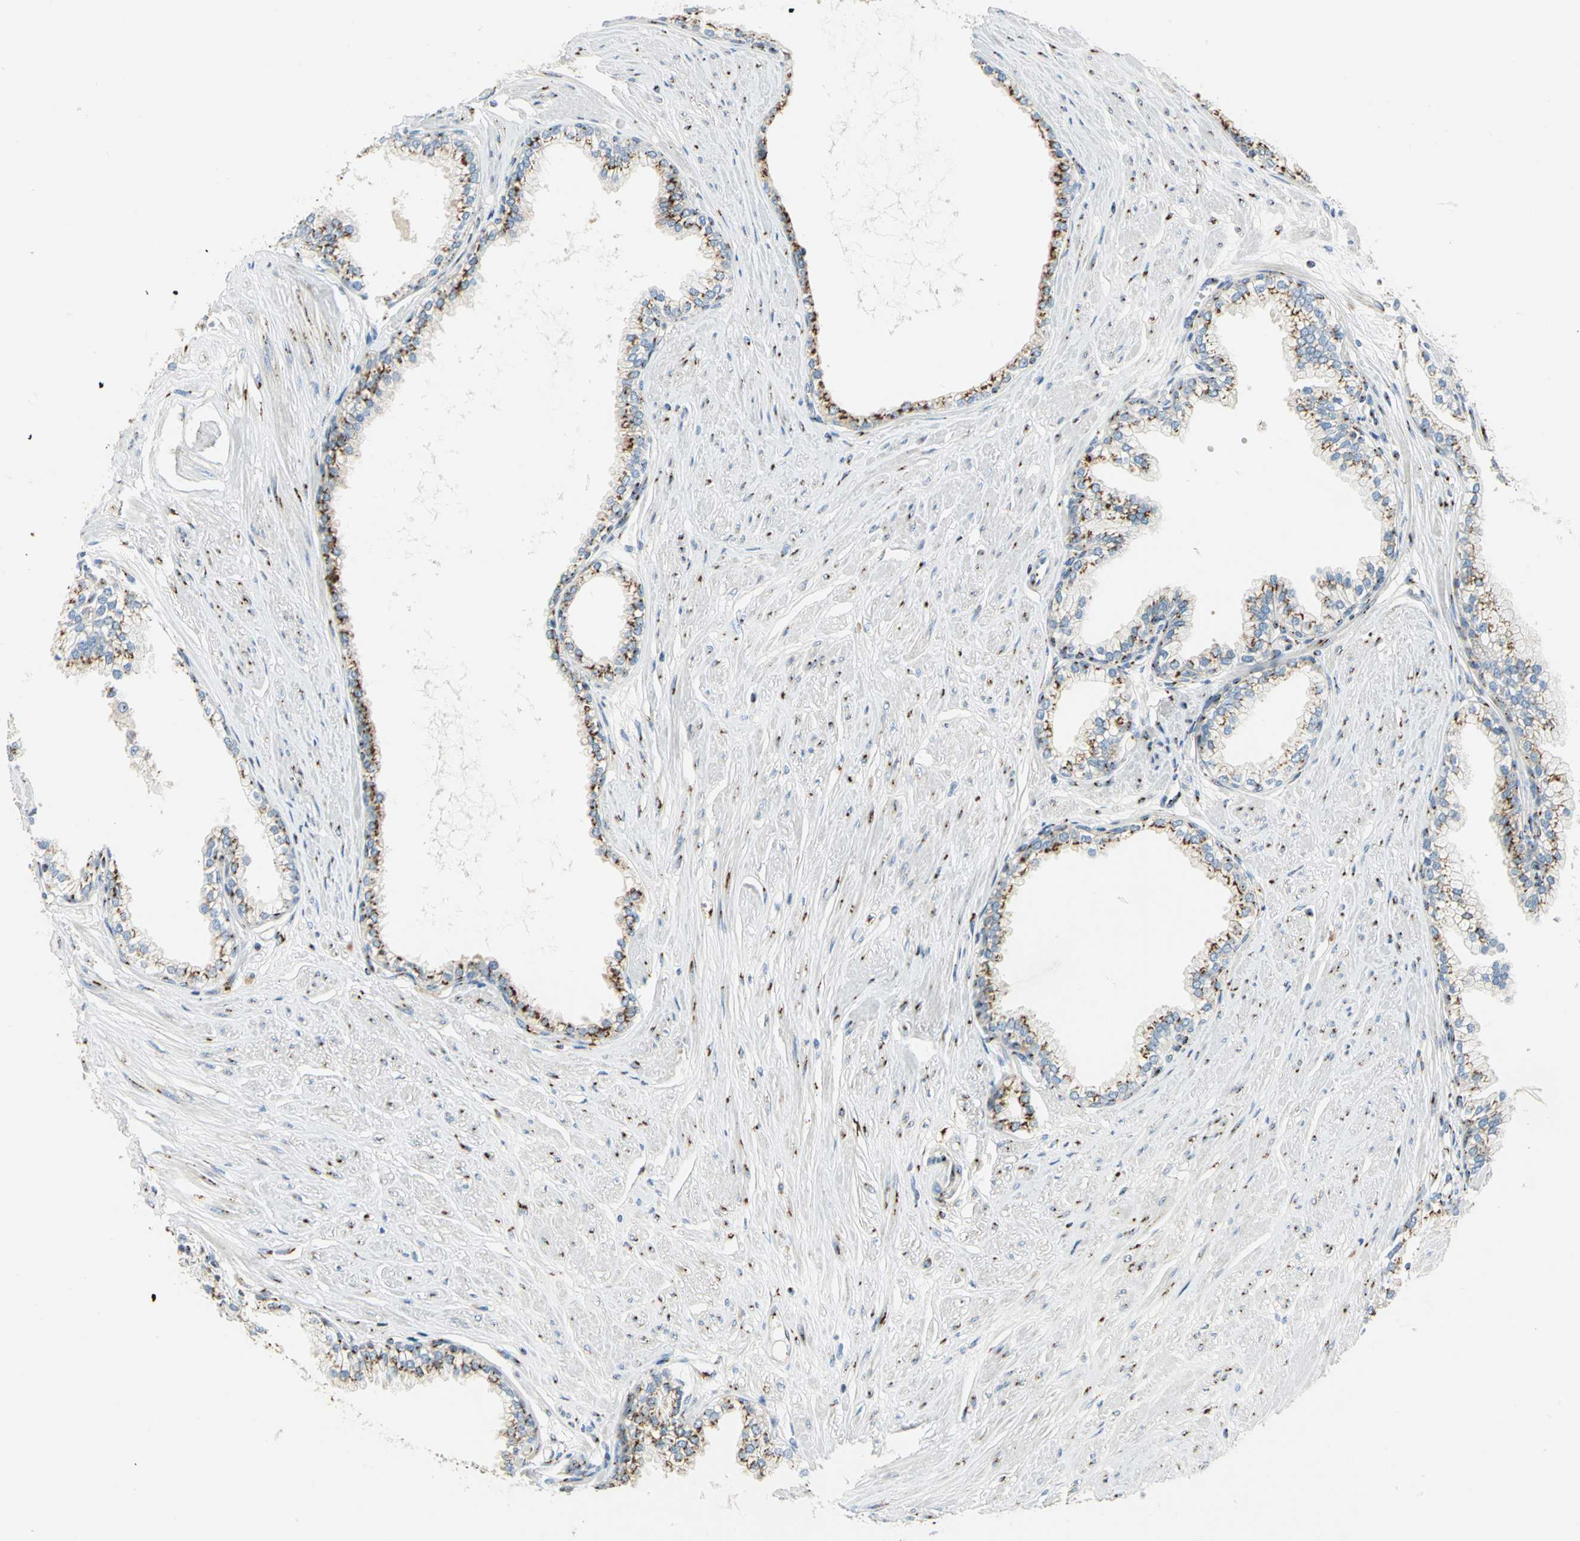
{"staining": {"intensity": "strong", "quantity": "25%-75%", "location": "cytoplasmic/membranous"}, "tissue": "prostate", "cell_type": "Glandular cells", "image_type": "normal", "snomed": [{"axis": "morphology", "description": "Normal tissue, NOS"}, {"axis": "topography", "description": "Prostate"}], "caption": "Strong cytoplasmic/membranous expression is seen in approximately 25%-75% of glandular cells in normal prostate.", "gene": "GPR3", "patient": {"sex": "male", "age": 64}}